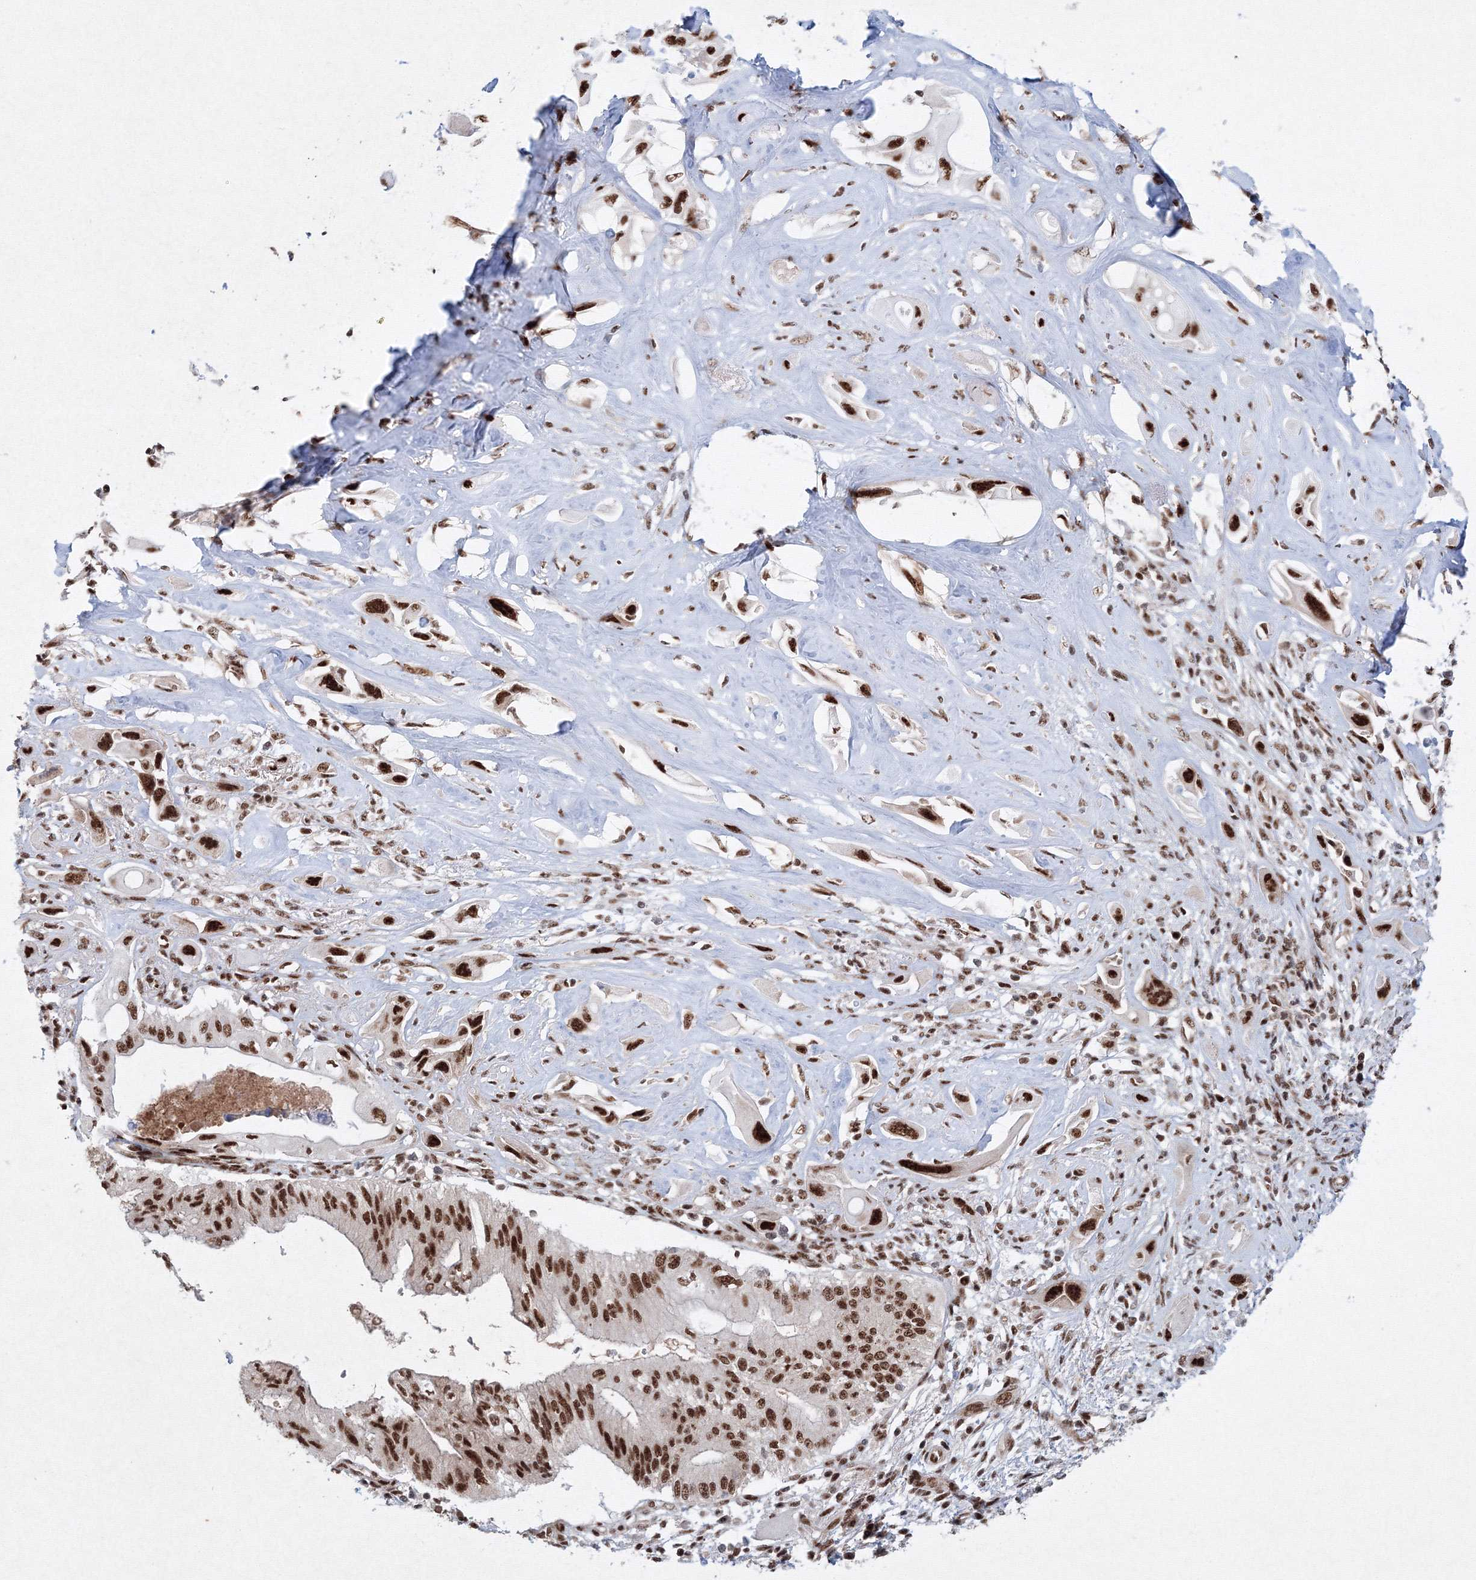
{"staining": {"intensity": "strong", "quantity": ">75%", "location": "nuclear"}, "tissue": "pancreatic cancer", "cell_type": "Tumor cells", "image_type": "cancer", "snomed": [{"axis": "morphology", "description": "Adenocarcinoma, NOS"}, {"axis": "topography", "description": "Pancreas"}], "caption": "Pancreatic cancer (adenocarcinoma) stained for a protein demonstrates strong nuclear positivity in tumor cells. (DAB (3,3'-diaminobenzidine) IHC, brown staining for protein, blue staining for nuclei).", "gene": "SNRPC", "patient": {"sex": "male", "age": 68}}